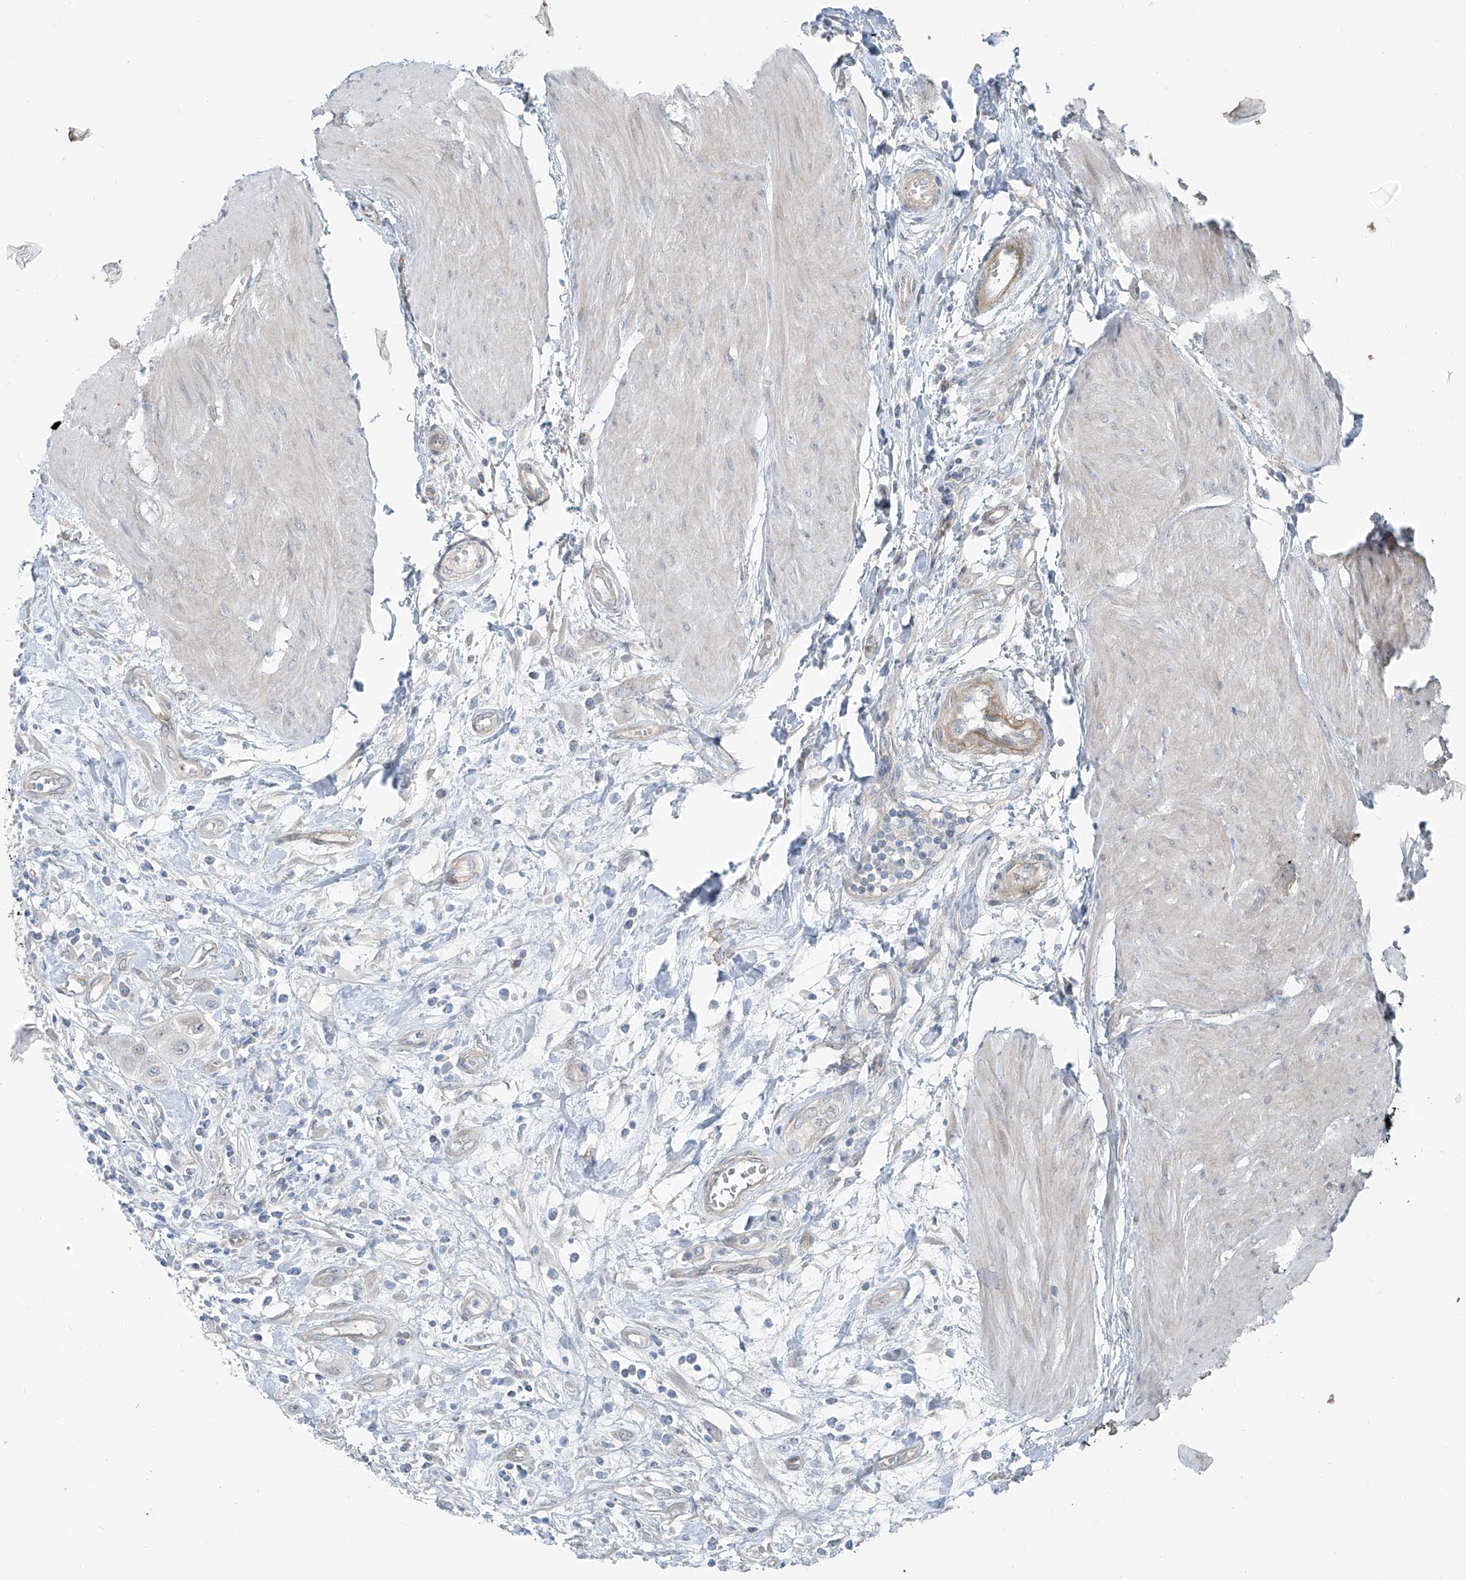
{"staining": {"intensity": "negative", "quantity": "none", "location": "none"}, "tissue": "urothelial cancer", "cell_type": "Tumor cells", "image_type": "cancer", "snomed": [{"axis": "morphology", "description": "Urothelial carcinoma, High grade"}, {"axis": "topography", "description": "Urinary bladder"}], "caption": "Immunohistochemical staining of urothelial cancer displays no significant expression in tumor cells.", "gene": "TNS2", "patient": {"sex": "male", "age": 50}}